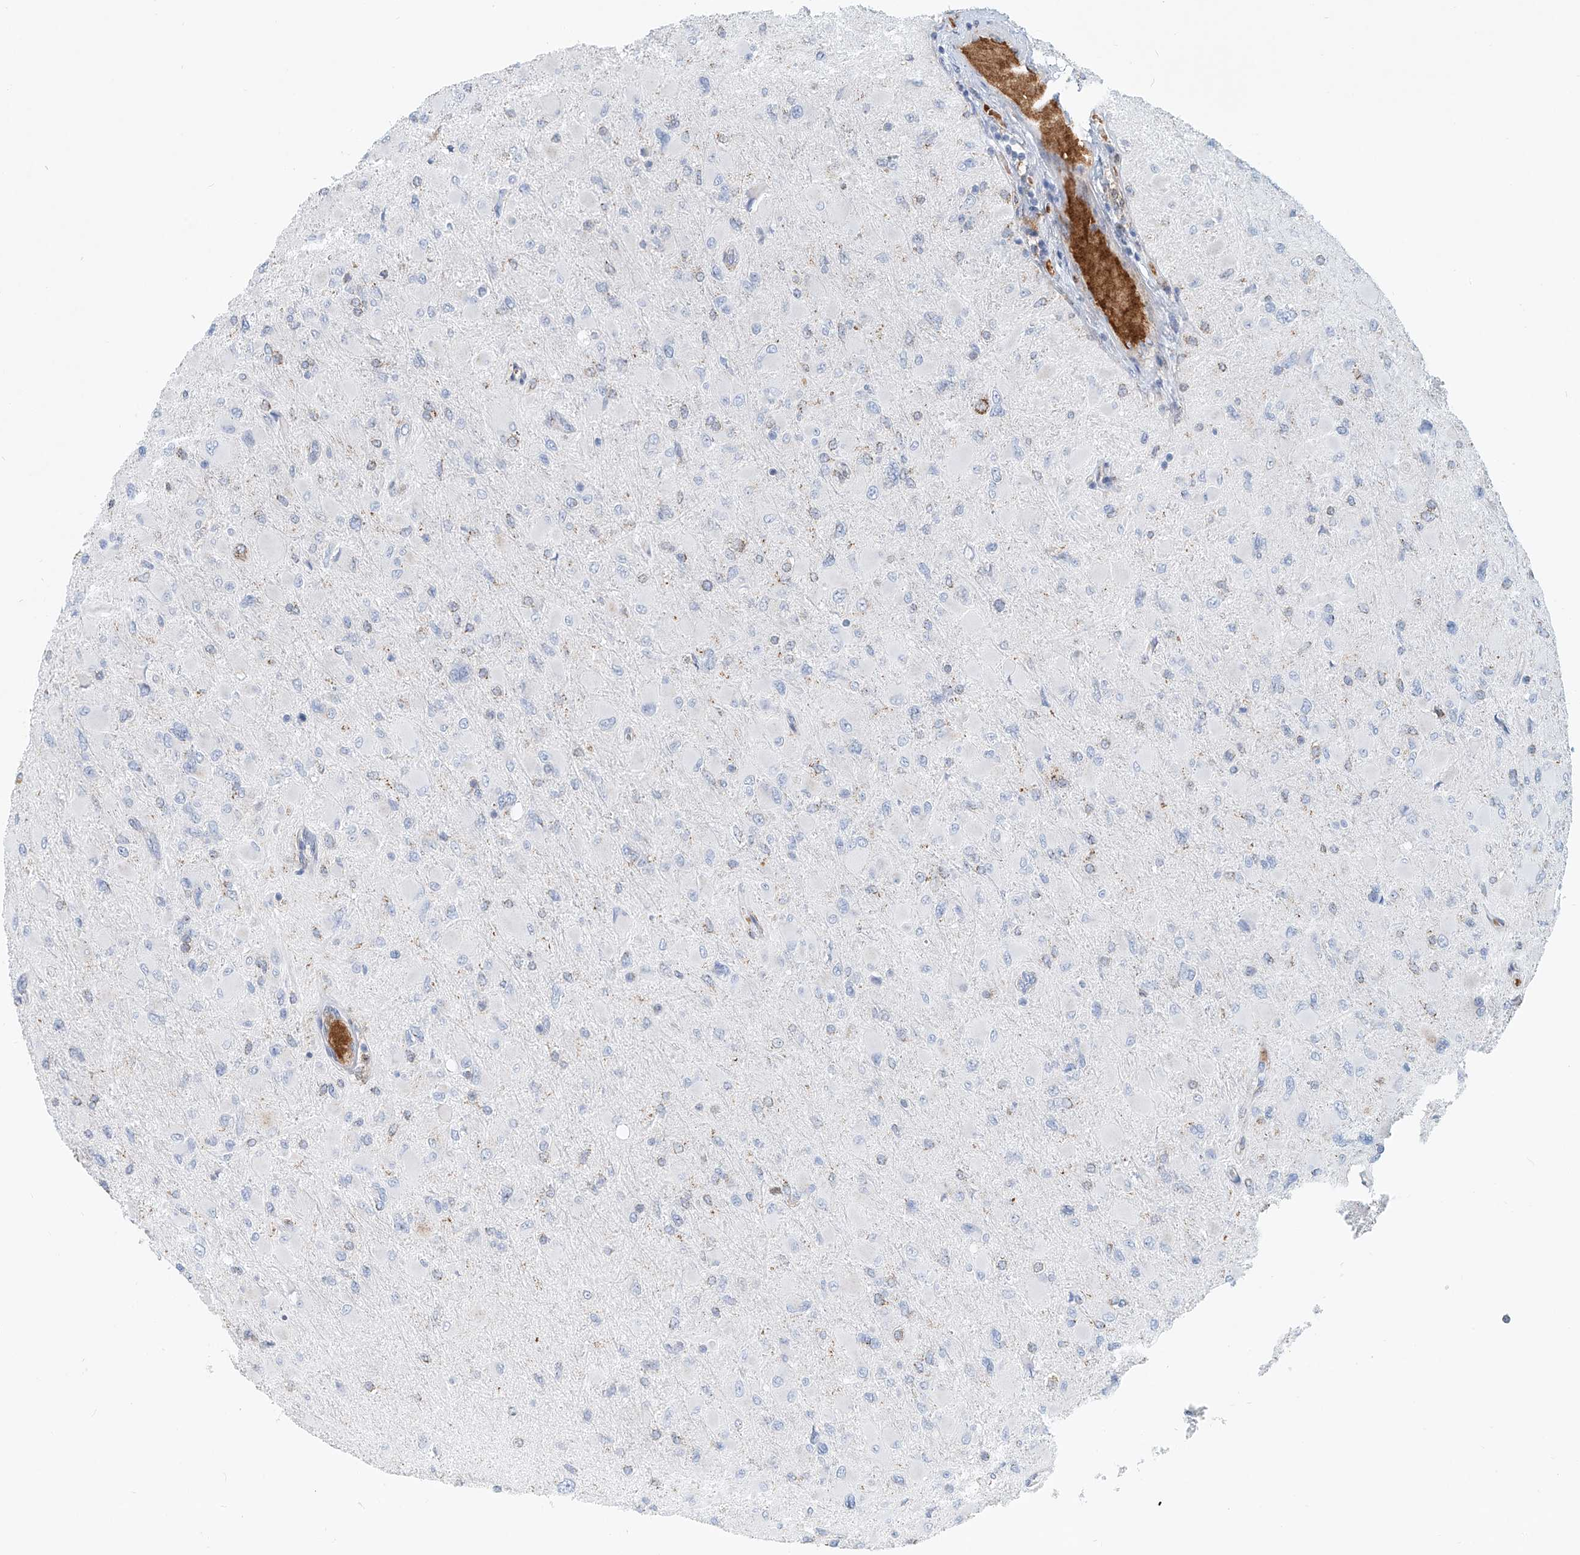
{"staining": {"intensity": "negative", "quantity": "none", "location": "none"}, "tissue": "glioma", "cell_type": "Tumor cells", "image_type": "cancer", "snomed": [{"axis": "morphology", "description": "Glioma, malignant, High grade"}, {"axis": "topography", "description": "Cerebral cortex"}], "caption": "Immunohistochemistry (IHC) photomicrograph of neoplastic tissue: glioma stained with DAB exhibits no significant protein expression in tumor cells.", "gene": "PTPRA", "patient": {"sex": "female", "age": 36}}